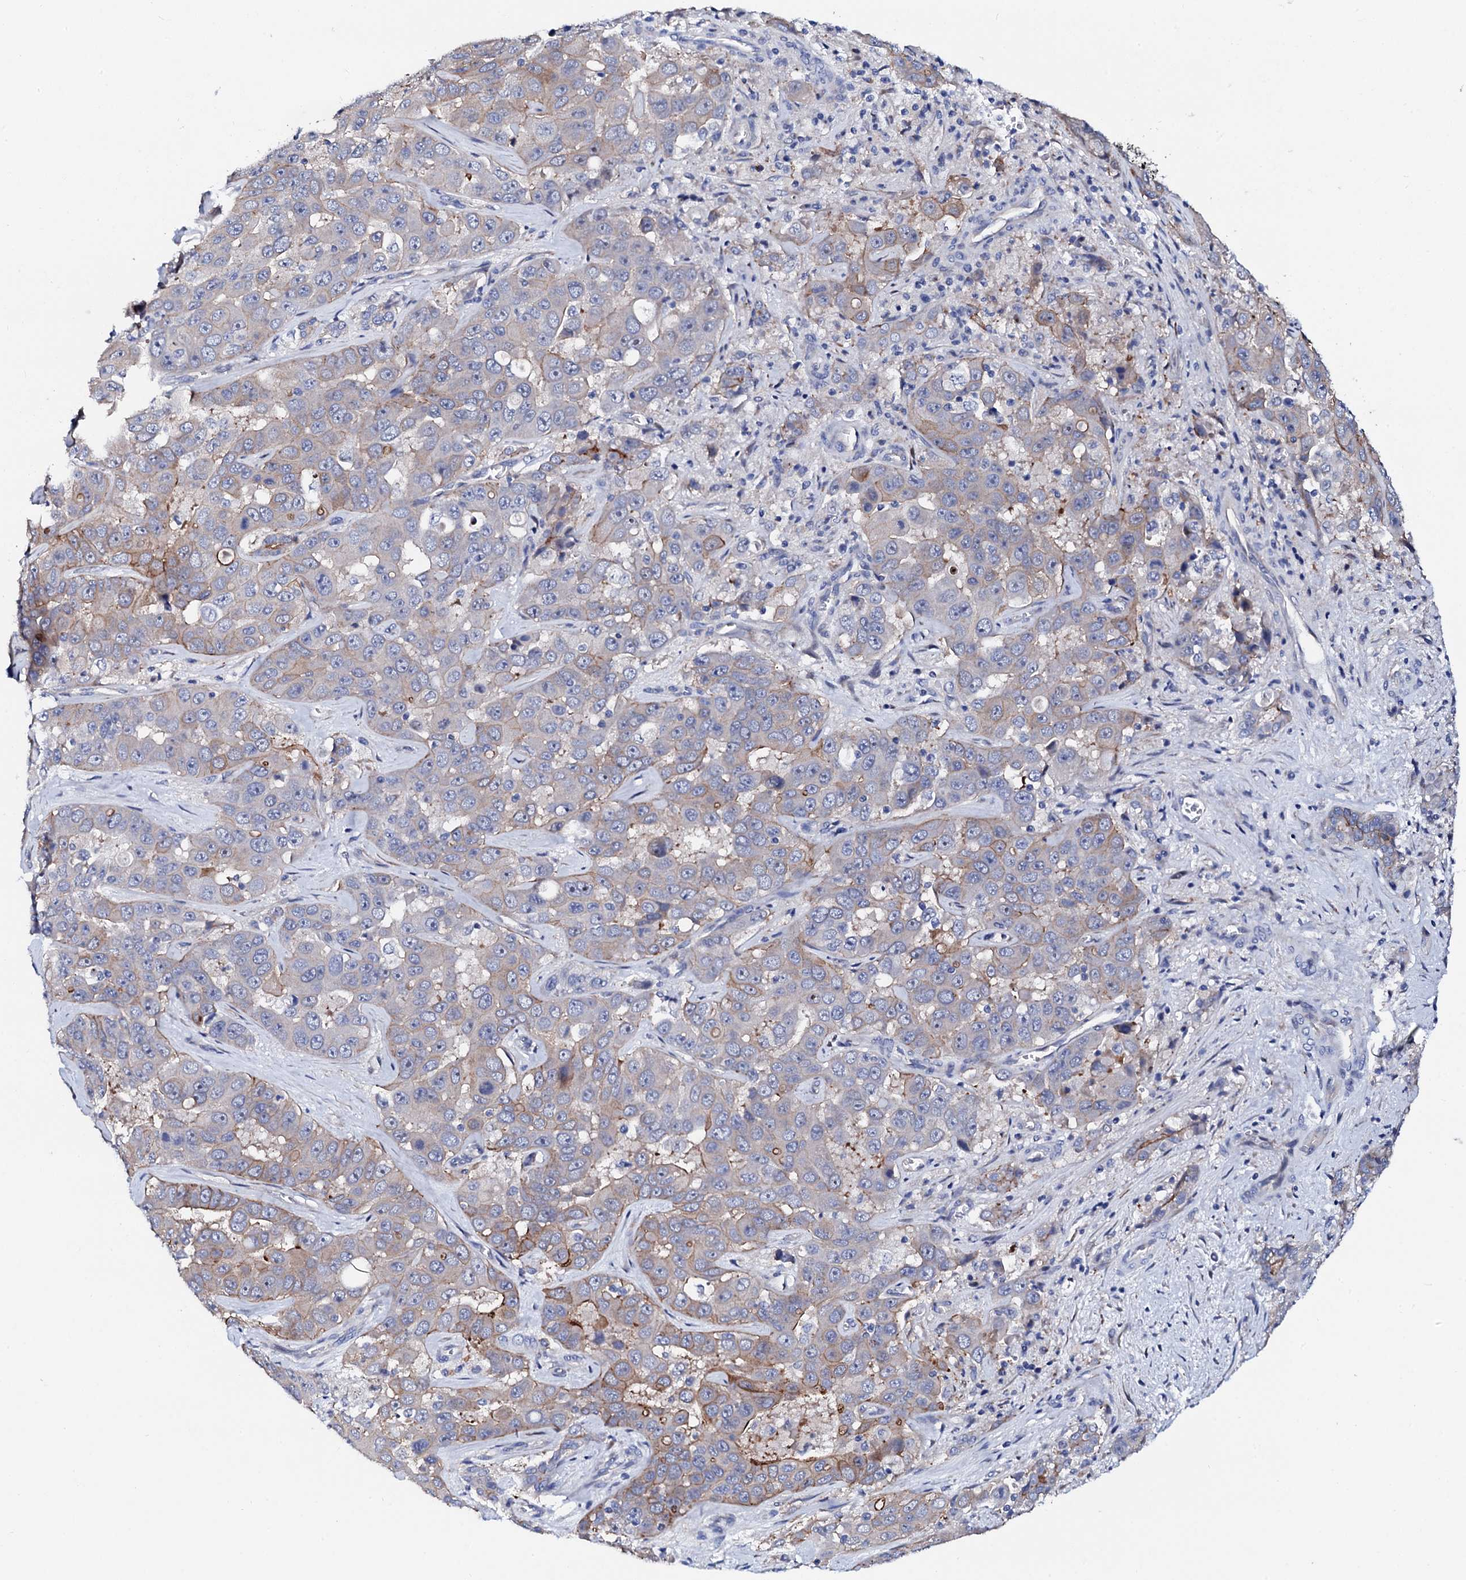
{"staining": {"intensity": "moderate", "quantity": "<25%", "location": "cytoplasmic/membranous"}, "tissue": "liver cancer", "cell_type": "Tumor cells", "image_type": "cancer", "snomed": [{"axis": "morphology", "description": "Cholangiocarcinoma"}, {"axis": "topography", "description": "Liver"}], "caption": "Liver cancer stained with IHC exhibits moderate cytoplasmic/membranous expression in about <25% of tumor cells. The protein is shown in brown color, while the nuclei are stained blue.", "gene": "TRDN", "patient": {"sex": "female", "age": 52}}